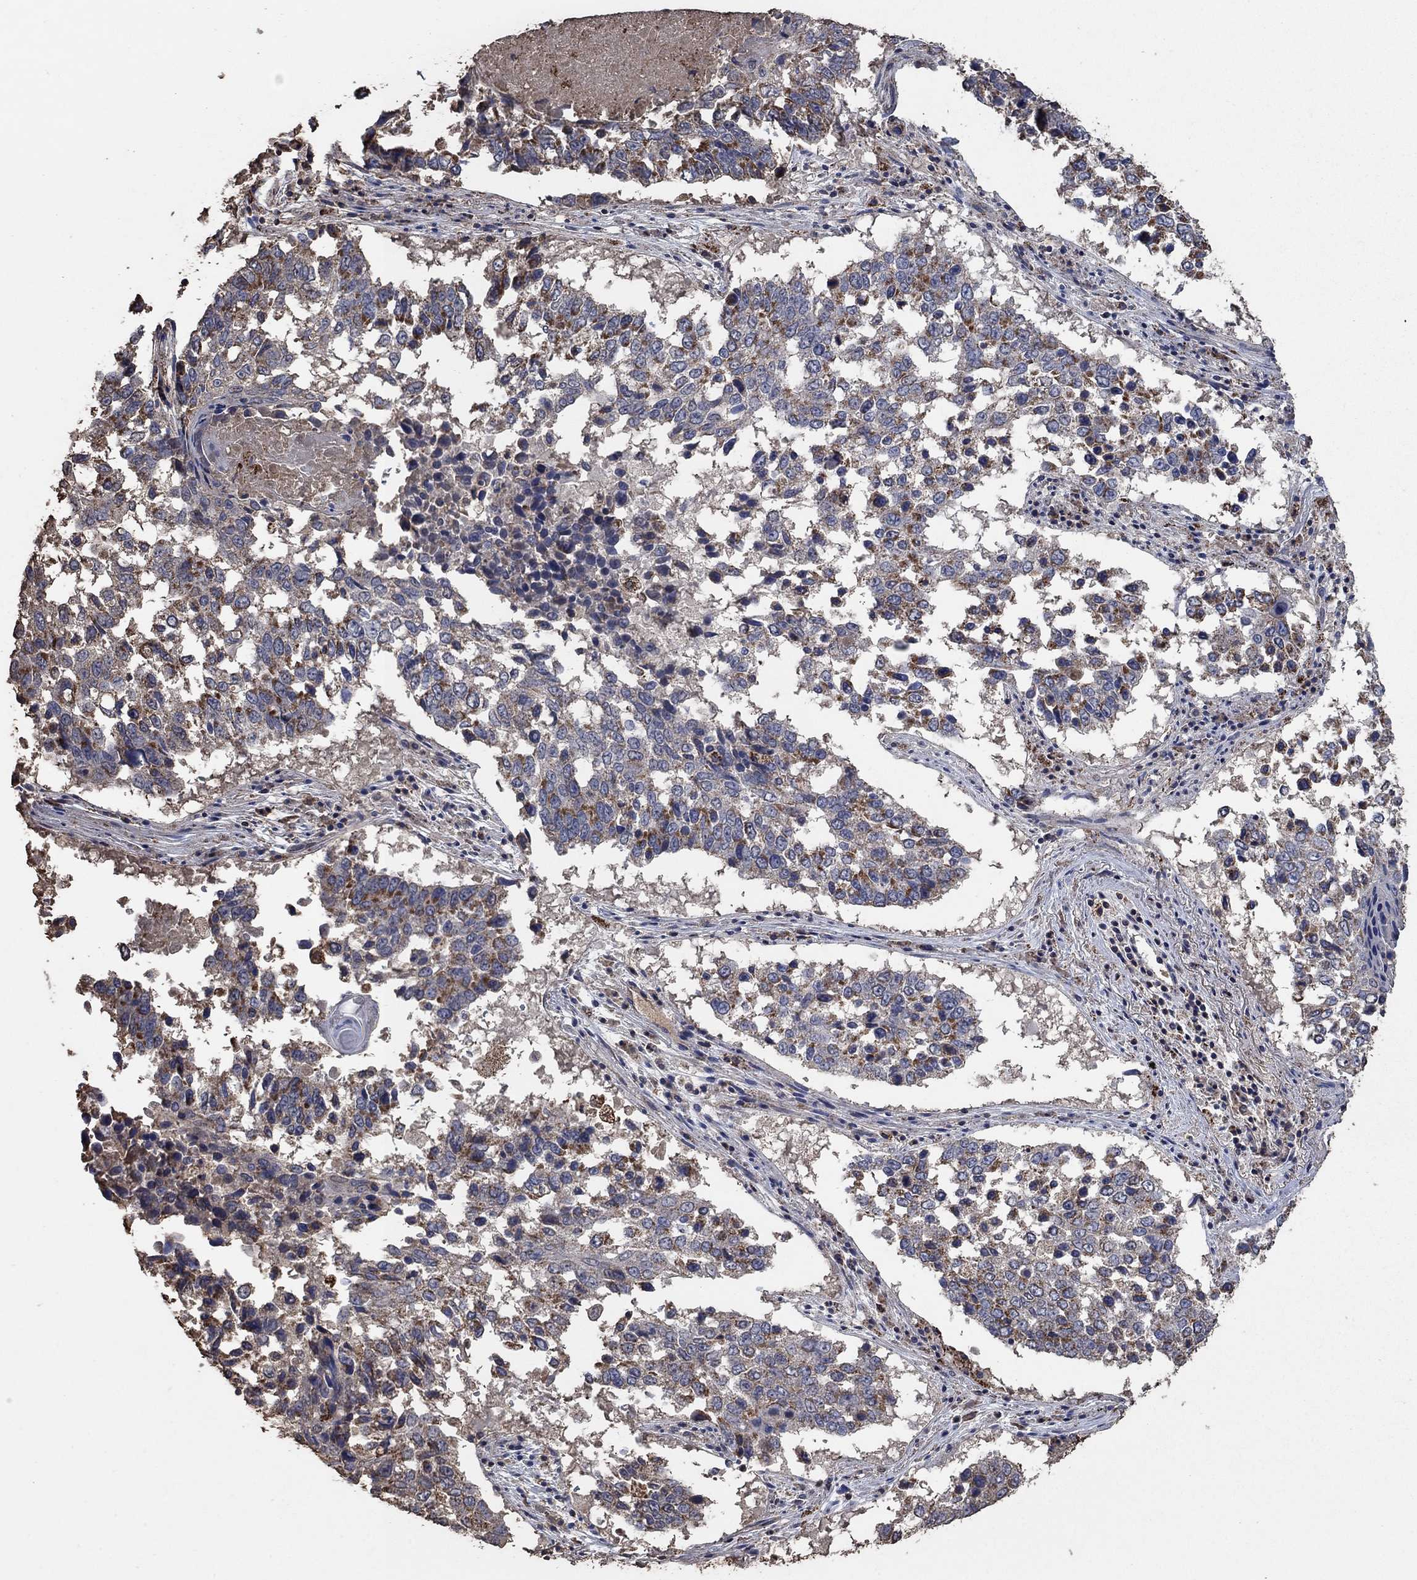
{"staining": {"intensity": "strong", "quantity": "<25%", "location": "cytoplasmic/membranous"}, "tissue": "lung cancer", "cell_type": "Tumor cells", "image_type": "cancer", "snomed": [{"axis": "morphology", "description": "Squamous cell carcinoma, NOS"}, {"axis": "topography", "description": "Lung"}], "caption": "A brown stain labels strong cytoplasmic/membranous positivity of a protein in human squamous cell carcinoma (lung) tumor cells.", "gene": "MRPS24", "patient": {"sex": "male", "age": 82}}